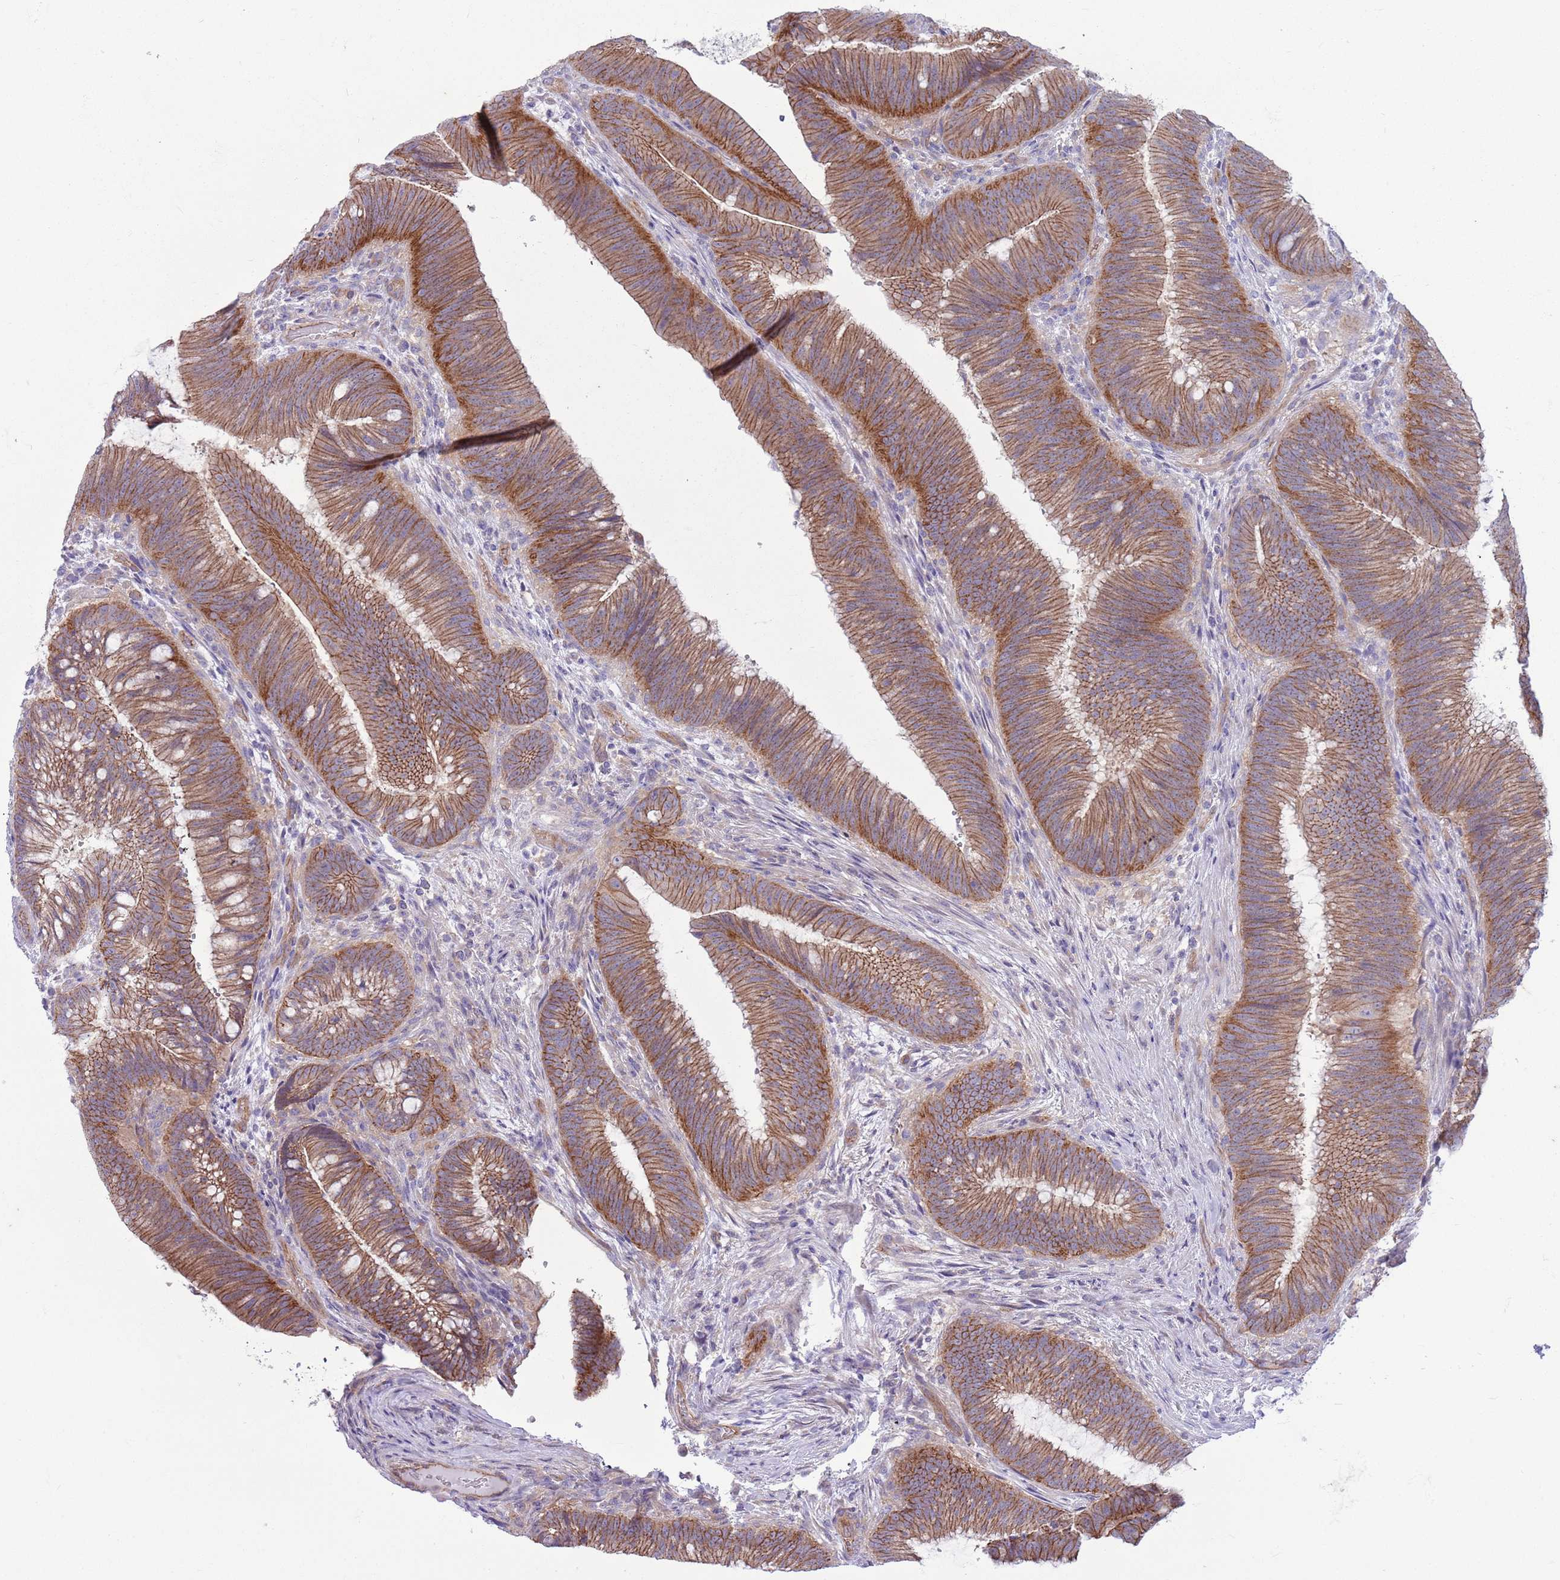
{"staining": {"intensity": "moderate", "quantity": ">75%", "location": "cytoplasmic/membranous"}, "tissue": "colorectal cancer", "cell_type": "Tumor cells", "image_type": "cancer", "snomed": [{"axis": "morphology", "description": "Adenocarcinoma, NOS"}, {"axis": "topography", "description": "Colon"}], "caption": "Colorectal cancer (adenocarcinoma) was stained to show a protein in brown. There is medium levels of moderate cytoplasmic/membranous staining in approximately >75% of tumor cells.", "gene": "PARP8", "patient": {"sex": "female", "age": 43}}